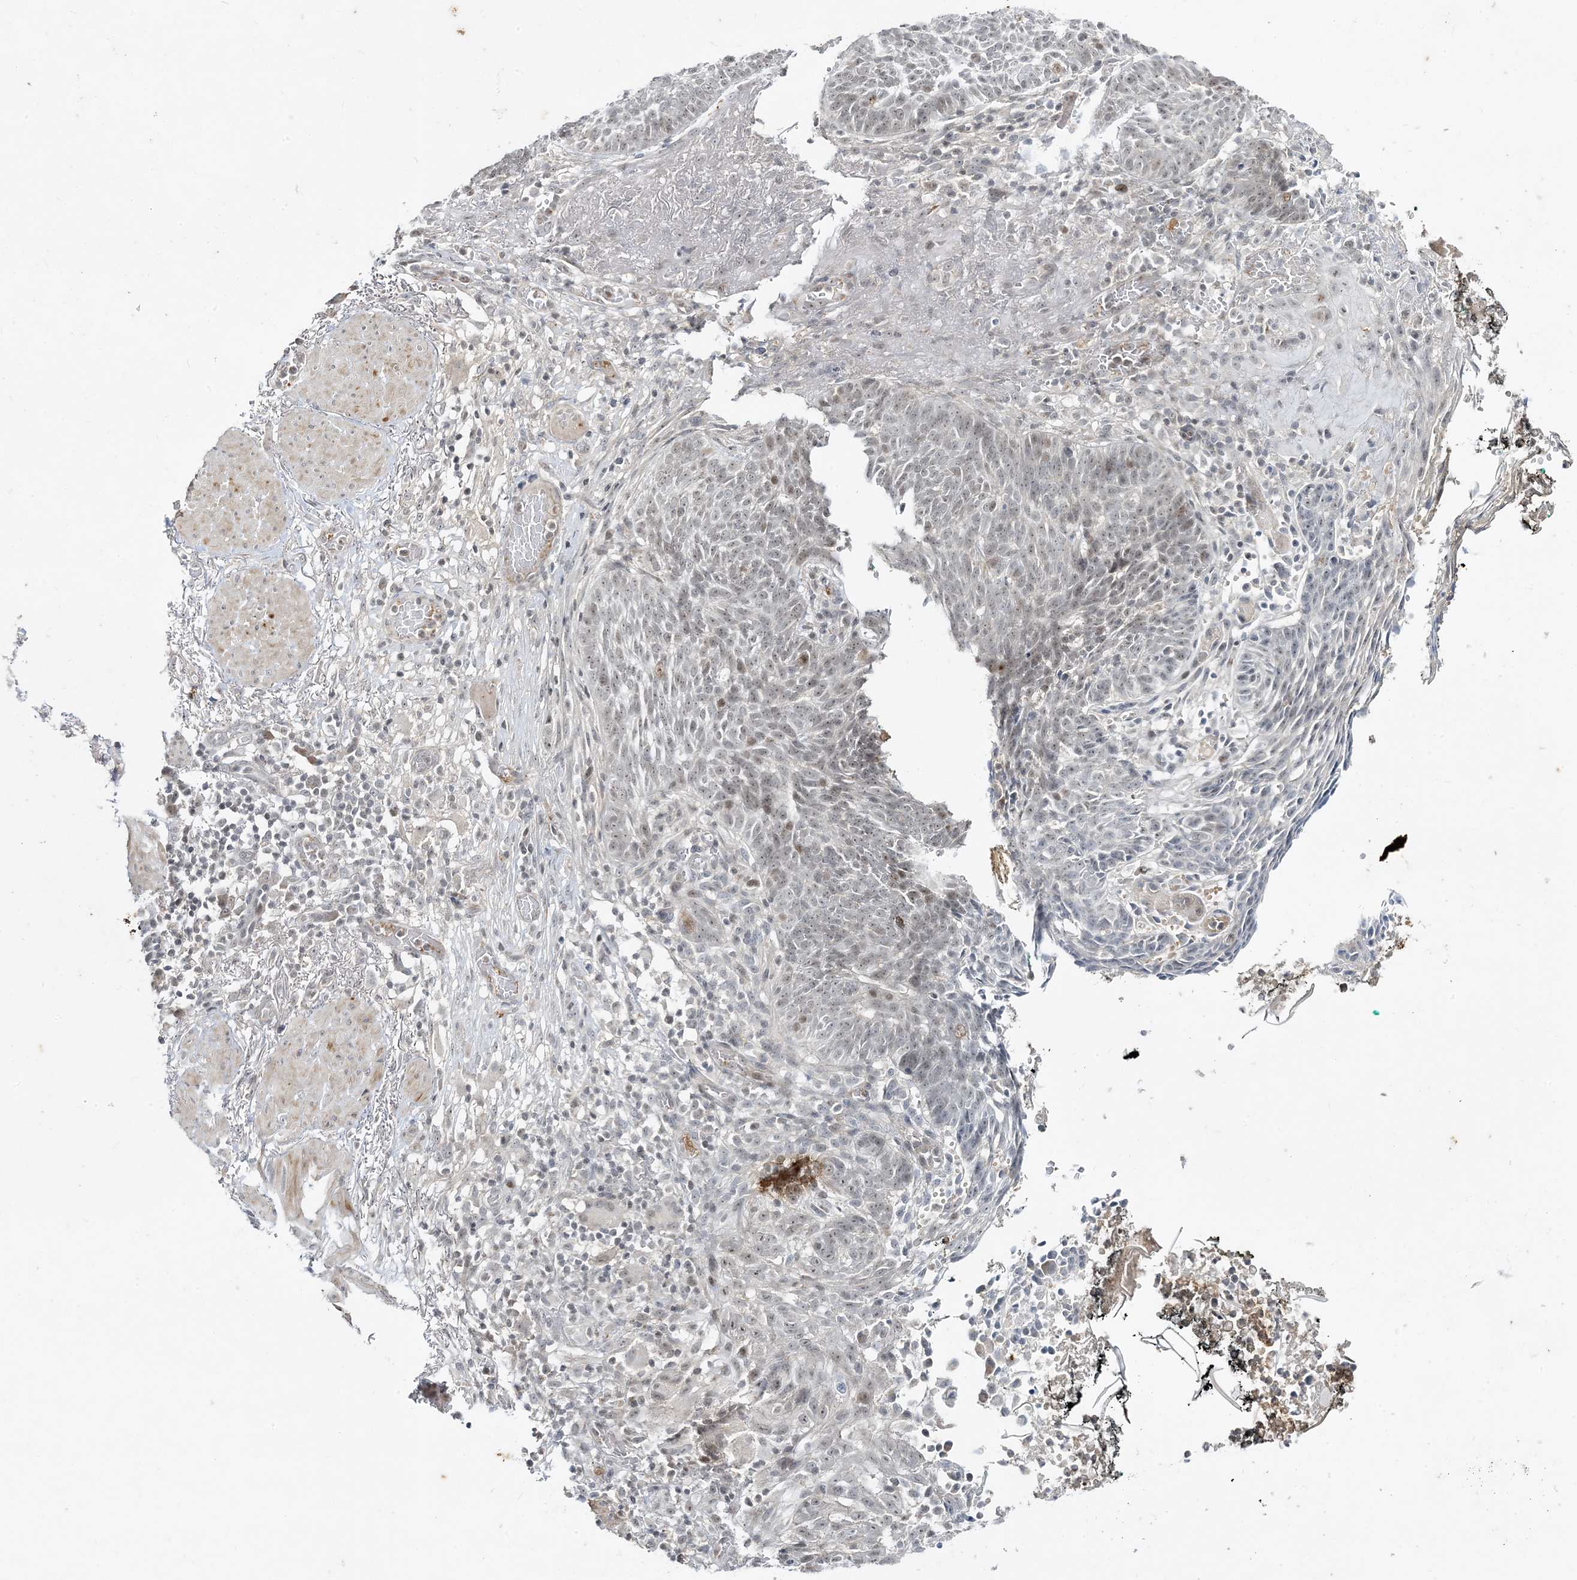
{"staining": {"intensity": "weak", "quantity": "<25%", "location": "nuclear"}, "tissue": "skin cancer", "cell_type": "Tumor cells", "image_type": "cancer", "snomed": [{"axis": "morphology", "description": "Normal tissue, NOS"}, {"axis": "morphology", "description": "Basal cell carcinoma"}, {"axis": "topography", "description": "Skin"}], "caption": "High magnification brightfield microscopy of skin cancer (basal cell carcinoma) stained with DAB (brown) and counterstained with hematoxylin (blue): tumor cells show no significant positivity.", "gene": "LEXM", "patient": {"sex": "male", "age": 64}}